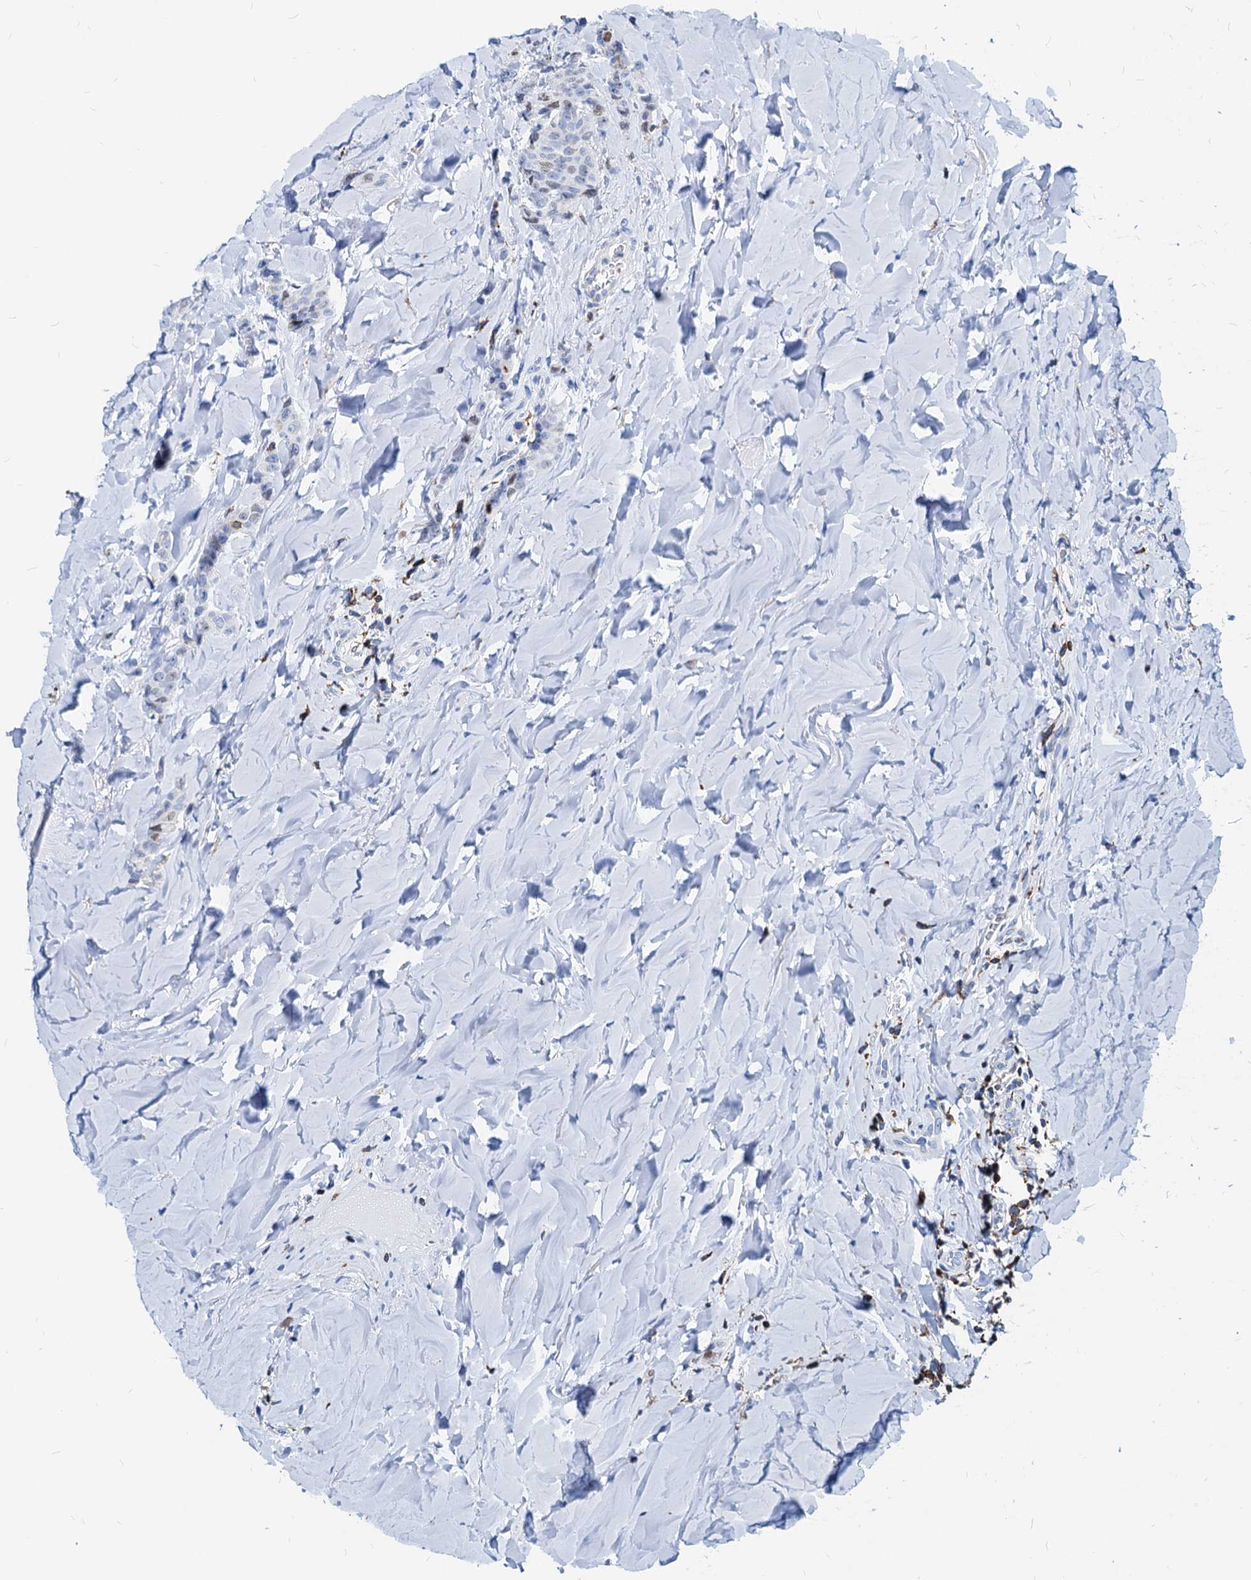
{"staining": {"intensity": "negative", "quantity": "none", "location": "none"}, "tissue": "breast cancer", "cell_type": "Tumor cells", "image_type": "cancer", "snomed": [{"axis": "morphology", "description": "Duct carcinoma"}, {"axis": "topography", "description": "Breast"}], "caption": "This photomicrograph is of breast cancer (invasive ductal carcinoma) stained with IHC to label a protein in brown with the nuclei are counter-stained blue. There is no positivity in tumor cells.", "gene": "LCP2", "patient": {"sex": "female", "age": 40}}